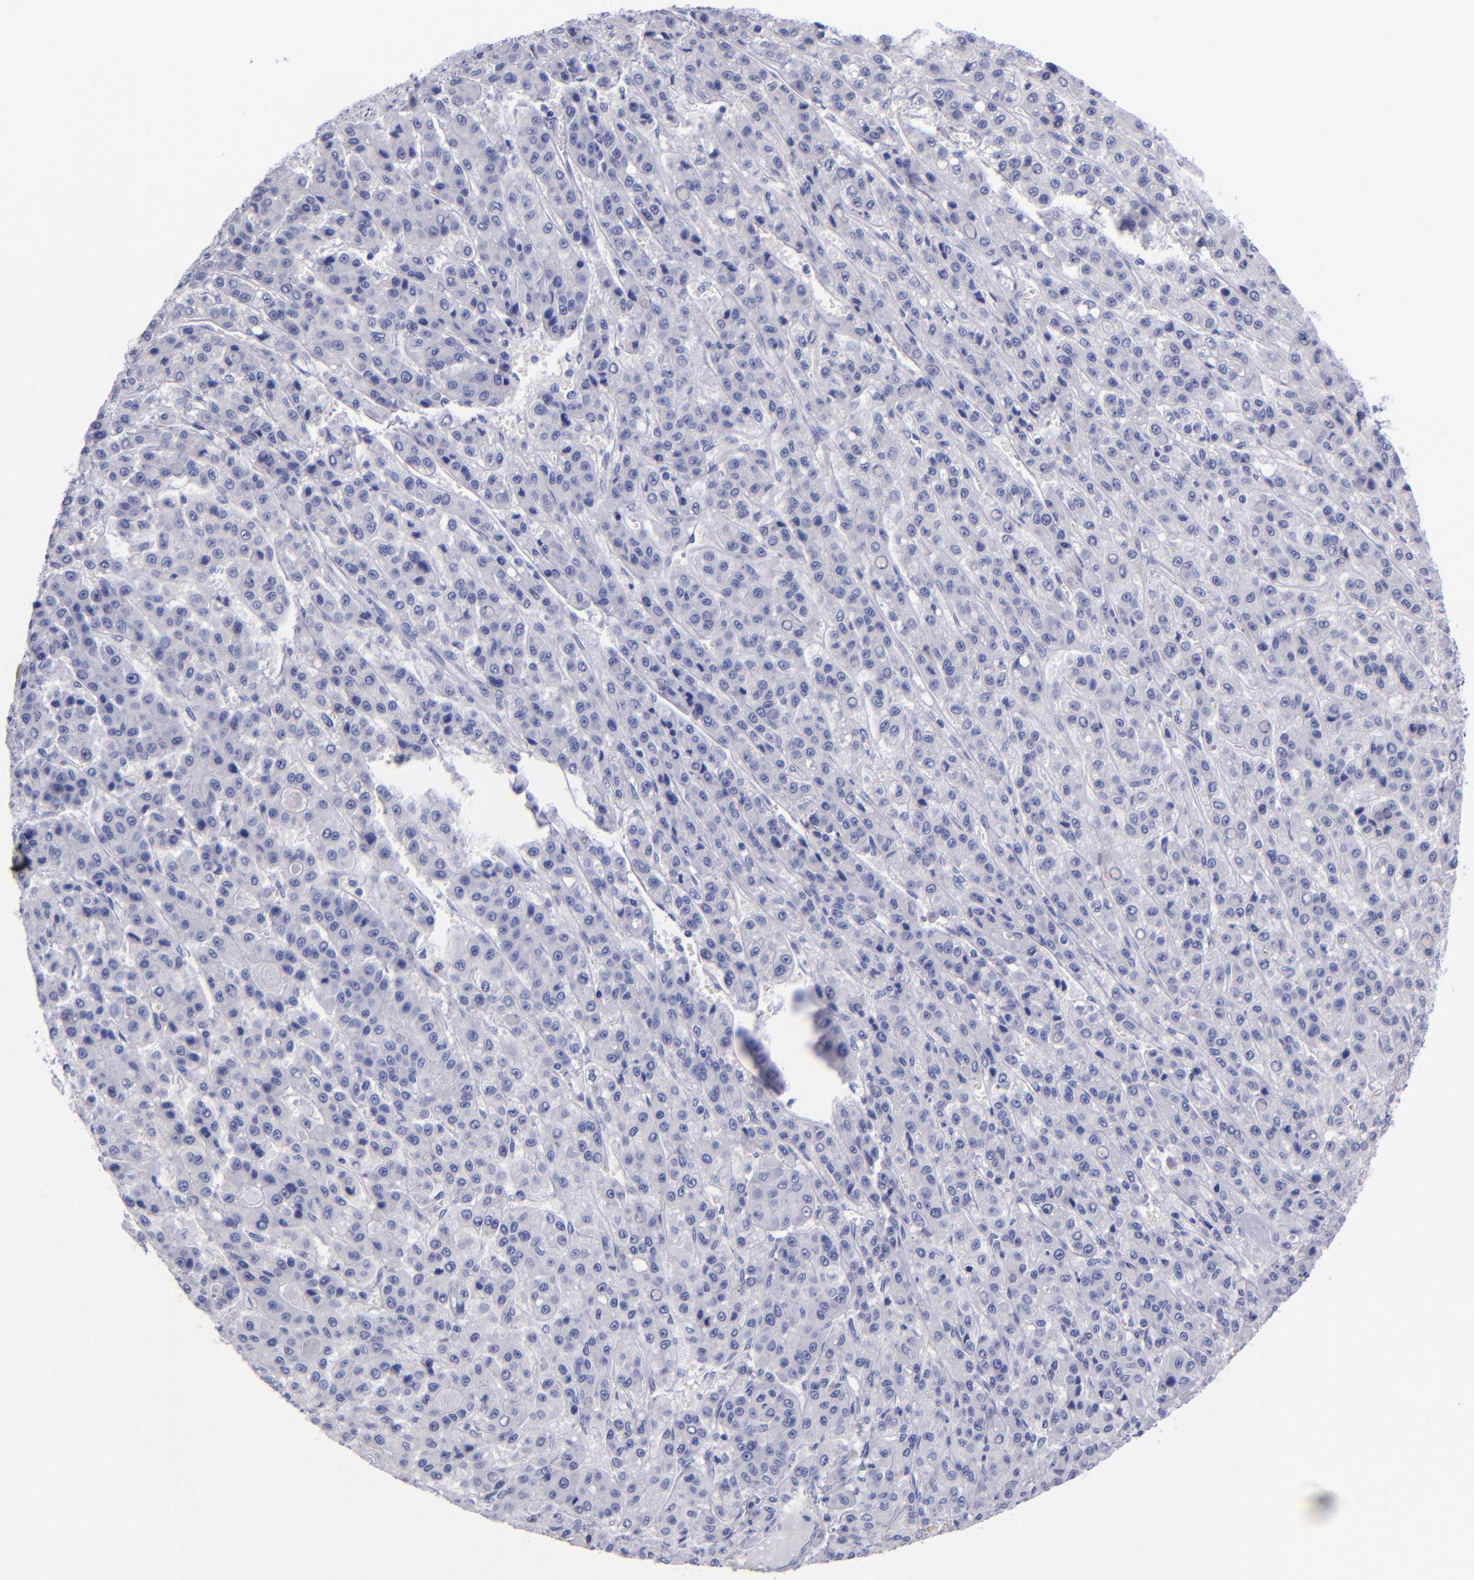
{"staining": {"intensity": "negative", "quantity": "none", "location": "none"}, "tissue": "liver cancer", "cell_type": "Tumor cells", "image_type": "cancer", "snomed": [{"axis": "morphology", "description": "Carcinoma, Hepatocellular, NOS"}, {"axis": "topography", "description": "Liver"}], "caption": "Tumor cells are negative for protein expression in human liver cancer.", "gene": "SV2A", "patient": {"sex": "male", "age": 70}}